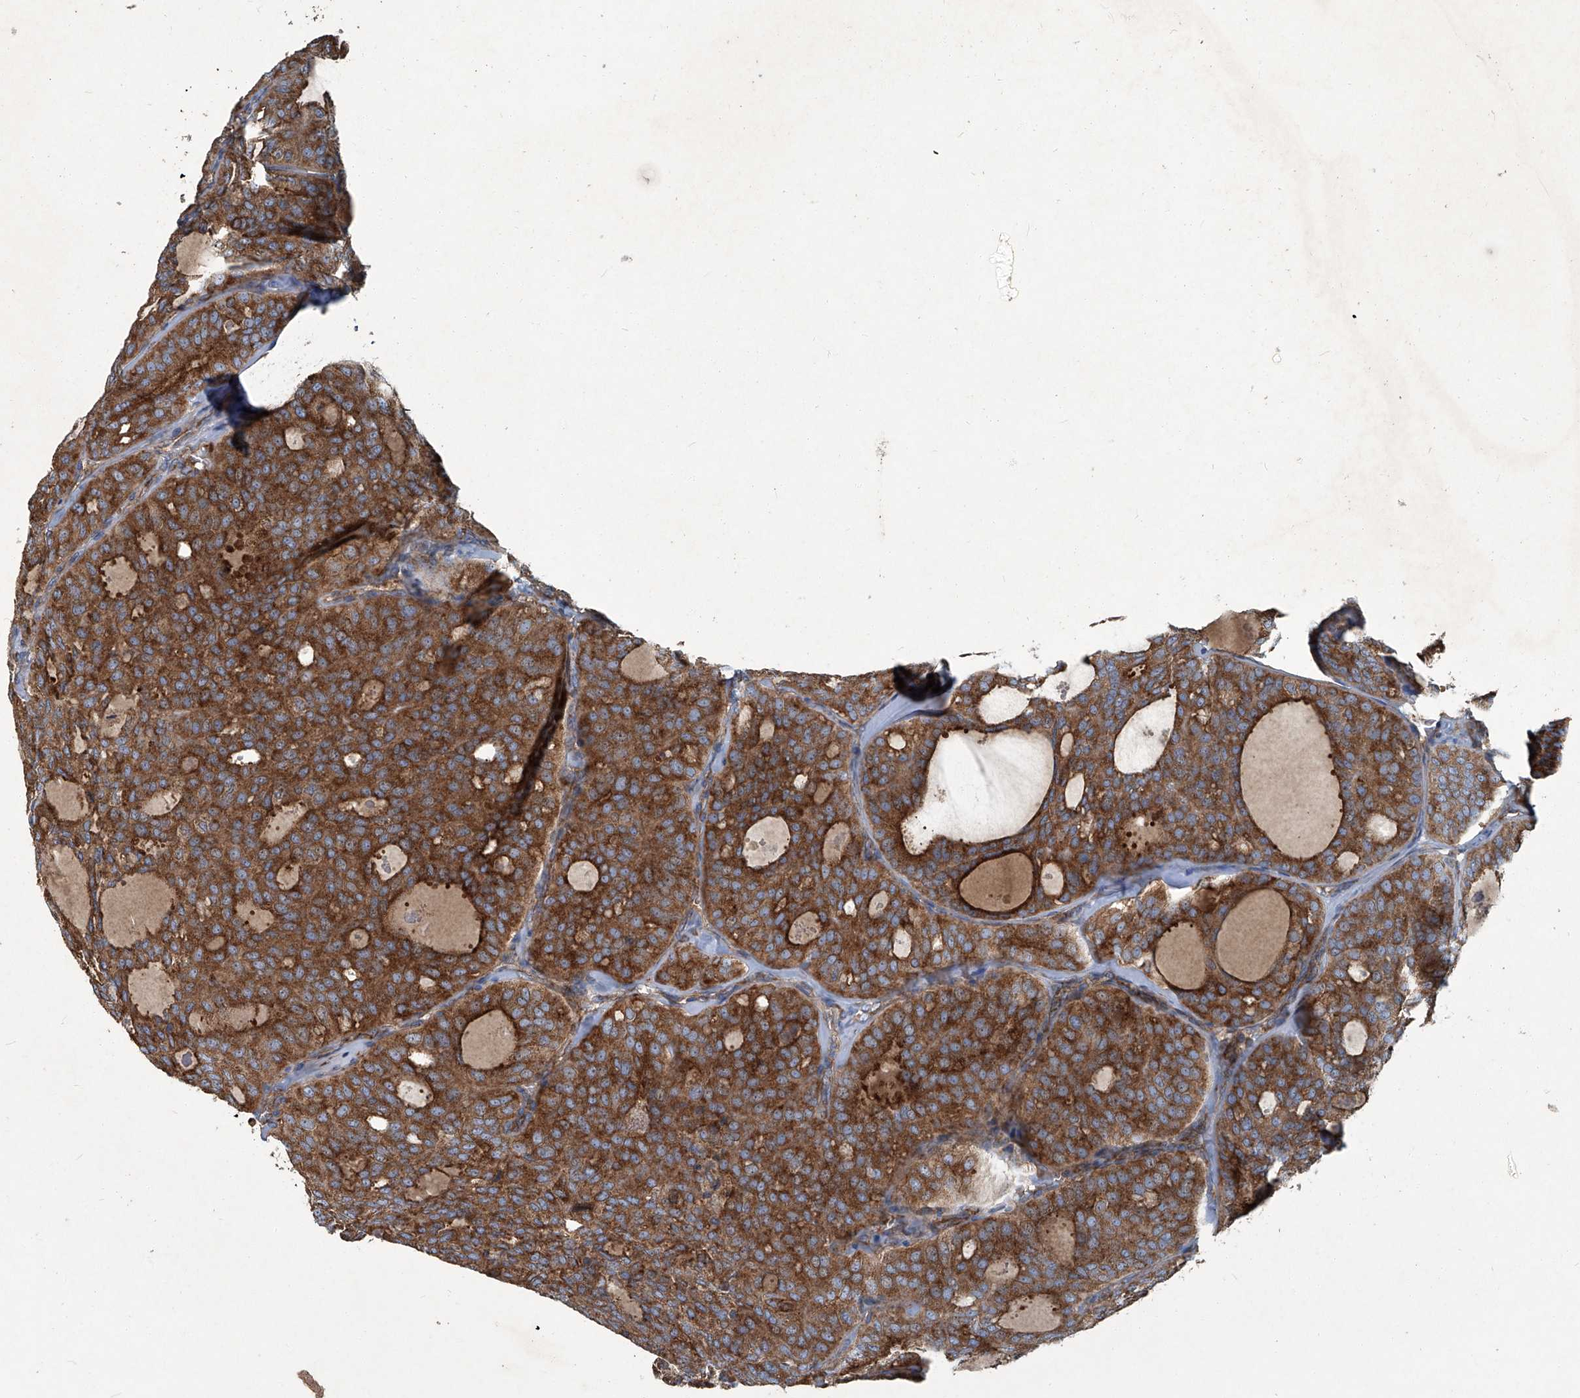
{"staining": {"intensity": "strong", "quantity": ">75%", "location": "cytoplasmic/membranous"}, "tissue": "thyroid cancer", "cell_type": "Tumor cells", "image_type": "cancer", "snomed": [{"axis": "morphology", "description": "Follicular adenoma carcinoma, NOS"}, {"axis": "topography", "description": "Thyroid gland"}], "caption": "Immunohistochemical staining of thyroid cancer (follicular adenoma carcinoma) shows high levels of strong cytoplasmic/membranous protein staining in approximately >75% of tumor cells.", "gene": "PIGH", "patient": {"sex": "male", "age": 75}}